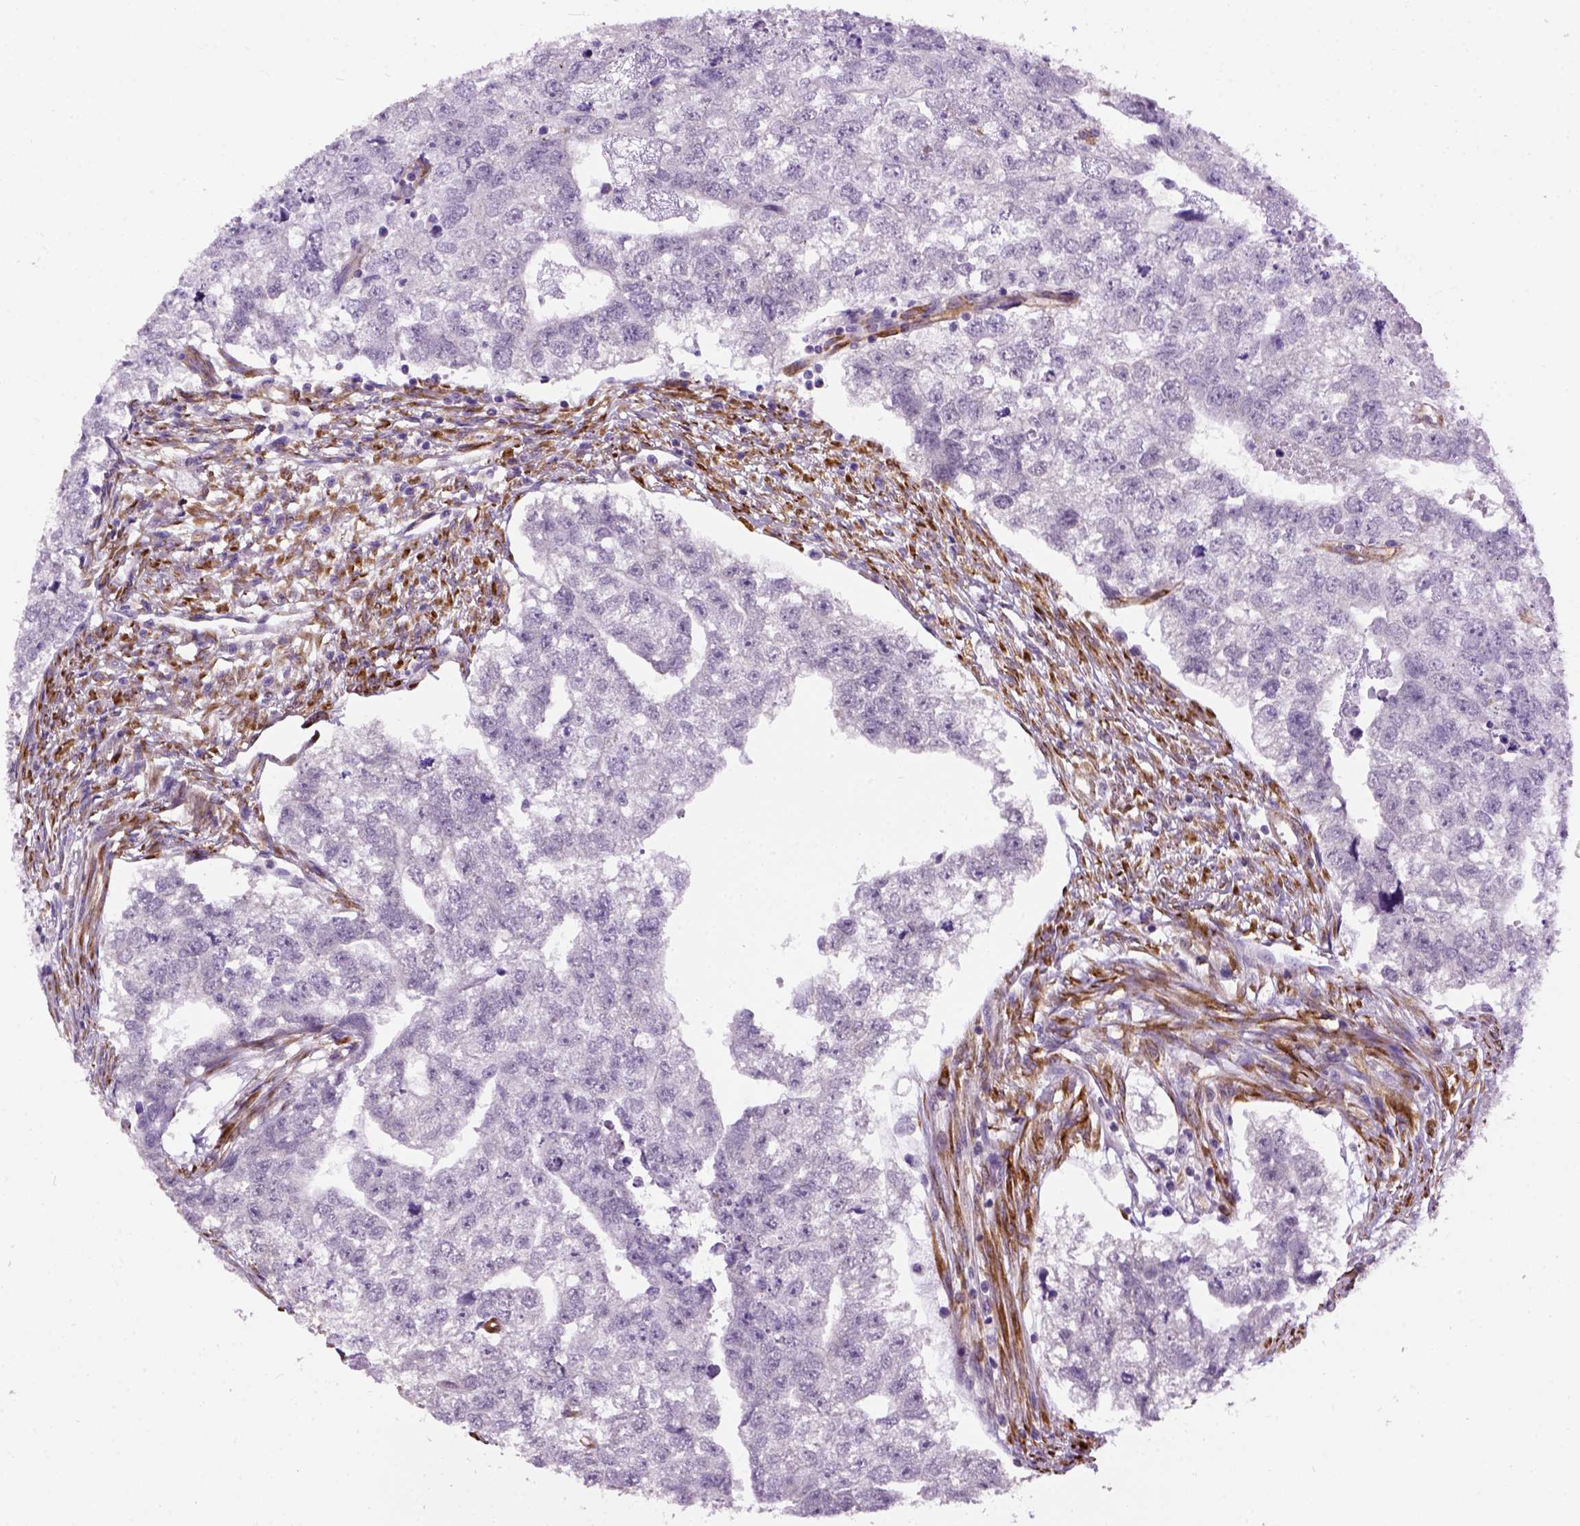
{"staining": {"intensity": "negative", "quantity": "none", "location": "none"}, "tissue": "testis cancer", "cell_type": "Tumor cells", "image_type": "cancer", "snomed": [{"axis": "morphology", "description": "Carcinoma, Embryonal, NOS"}, {"axis": "morphology", "description": "Teratoma, malignant, NOS"}, {"axis": "topography", "description": "Testis"}], "caption": "DAB (3,3'-diaminobenzidine) immunohistochemical staining of human testis cancer (embryonal carcinoma) displays no significant positivity in tumor cells. (Stains: DAB immunohistochemistry with hematoxylin counter stain, Microscopy: brightfield microscopy at high magnification).", "gene": "KAZN", "patient": {"sex": "male", "age": 44}}